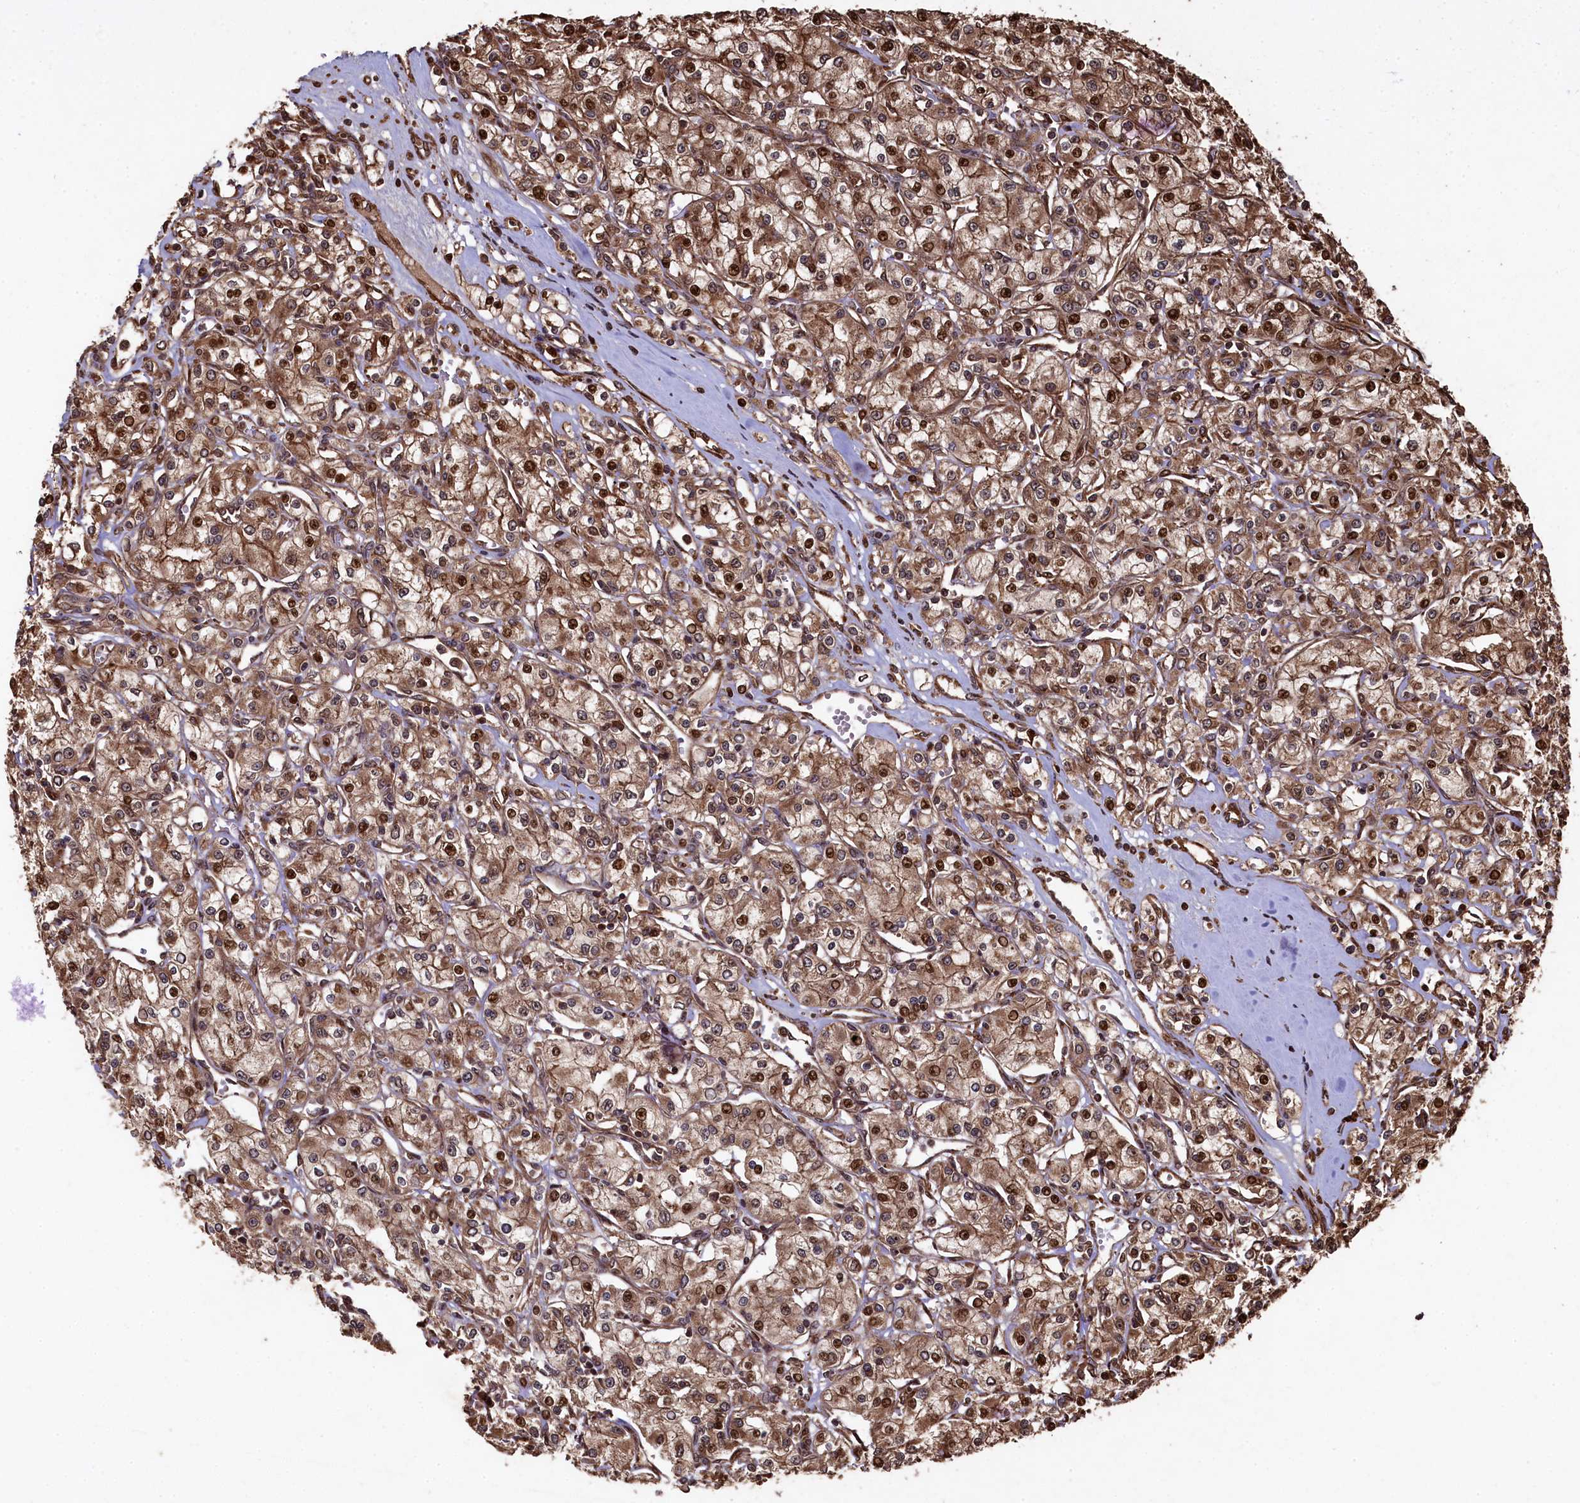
{"staining": {"intensity": "moderate", "quantity": ">75%", "location": "cytoplasmic/membranous,nuclear"}, "tissue": "renal cancer", "cell_type": "Tumor cells", "image_type": "cancer", "snomed": [{"axis": "morphology", "description": "Adenocarcinoma, NOS"}, {"axis": "topography", "description": "Kidney"}], "caption": "The image reveals staining of adenocarcinoma (renal), revealing moderate cytoplasmic/membranous and nuclear protein positivity (brown color) within tumor cells.", "gene": "PIGN", "patient": {"sex": "female", "age": 59}}